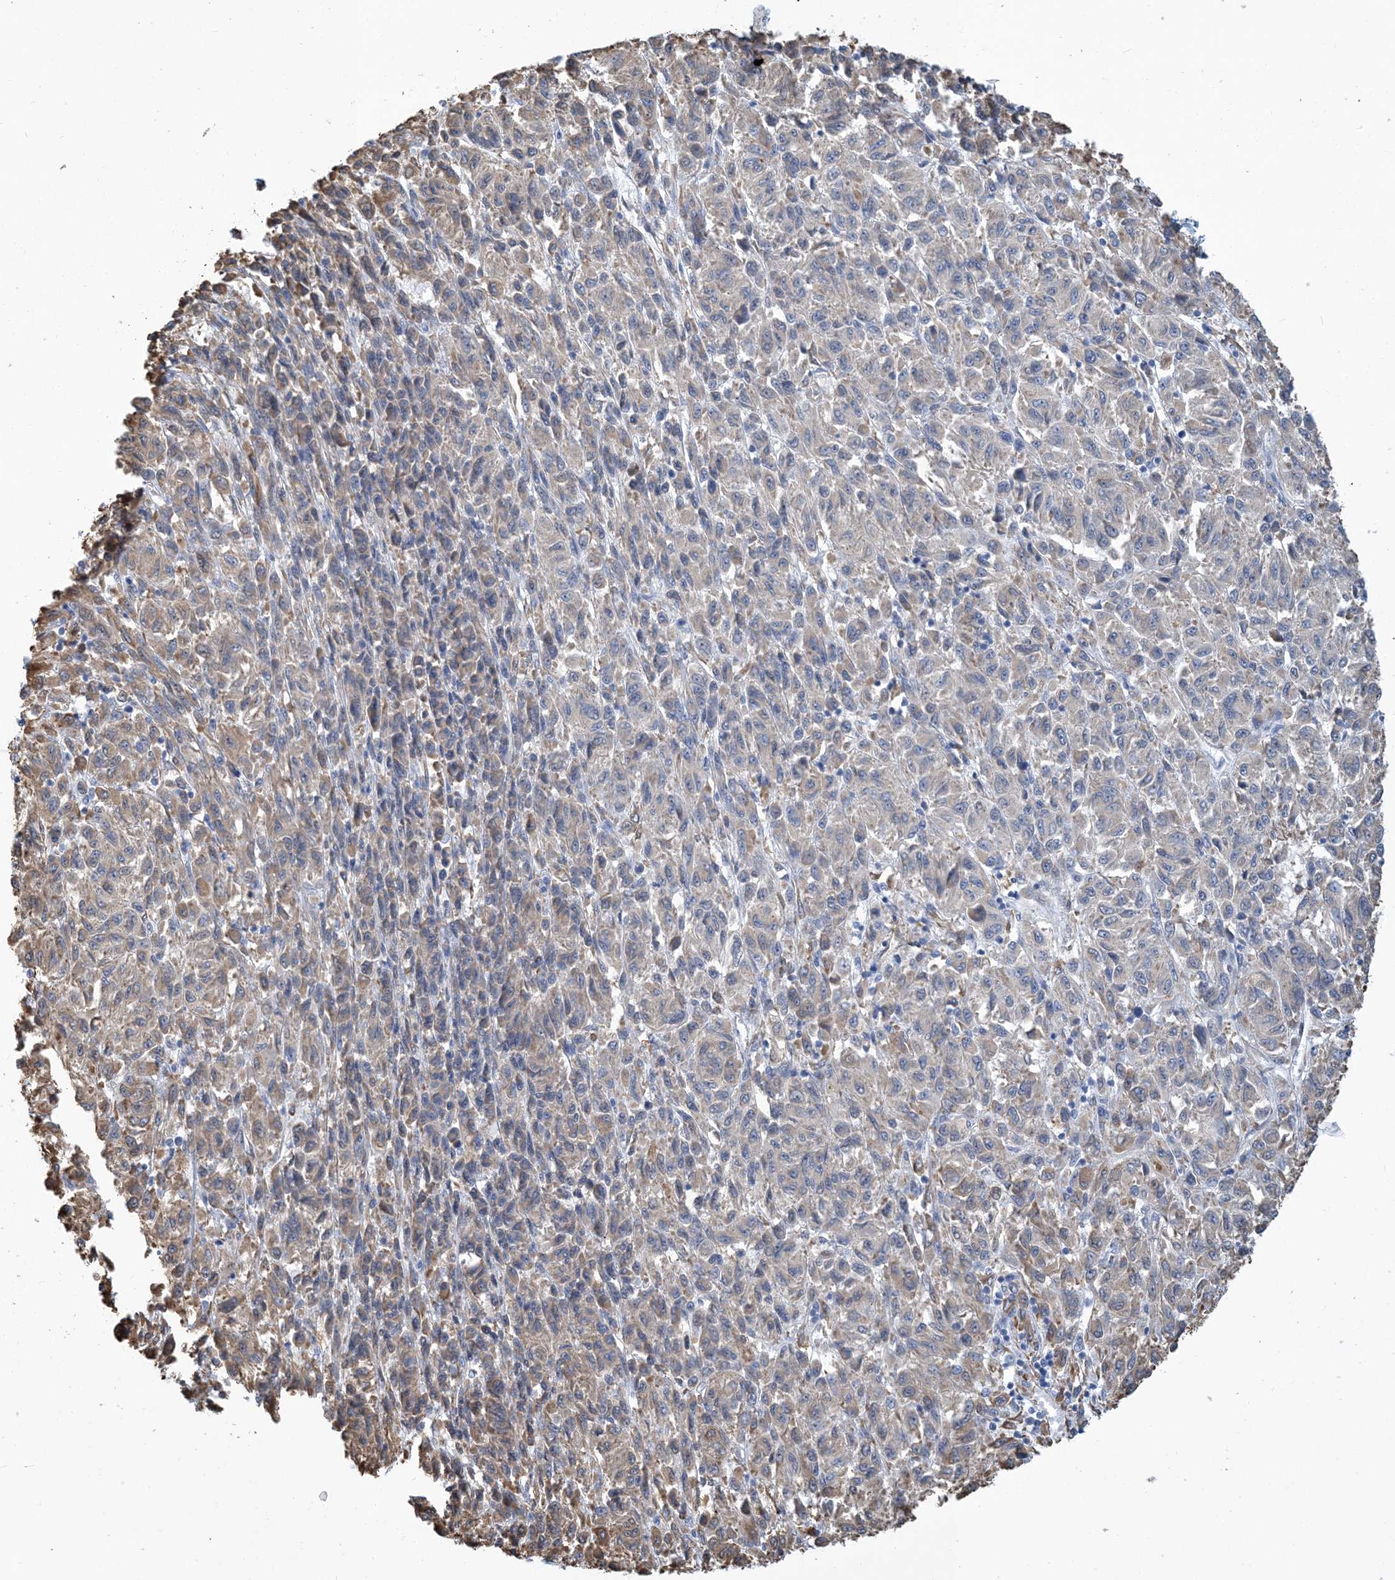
{"staining": {"intensity": "moderate", "quantity": "<25%", "location": "cytoplasmic/membranous"}, "tissue": "melanoma", "cell_type": "Tumor cells", "image_type": "cancer", "snomed": [{"axis": "morphology", "description": "Malignant melanoma, Metastatic site"}, {"axis": "topography", "description": "Lung"}], "caption": "Immunohistochemistry (IHC) of human malignant melanoma (metastatic site) exhibits low levels of moderate cytoplasmic/membranous expression in about <25% of tumor cells.", "gene": "CCDC14", "patient": {"sex": "male", "age": 64}}